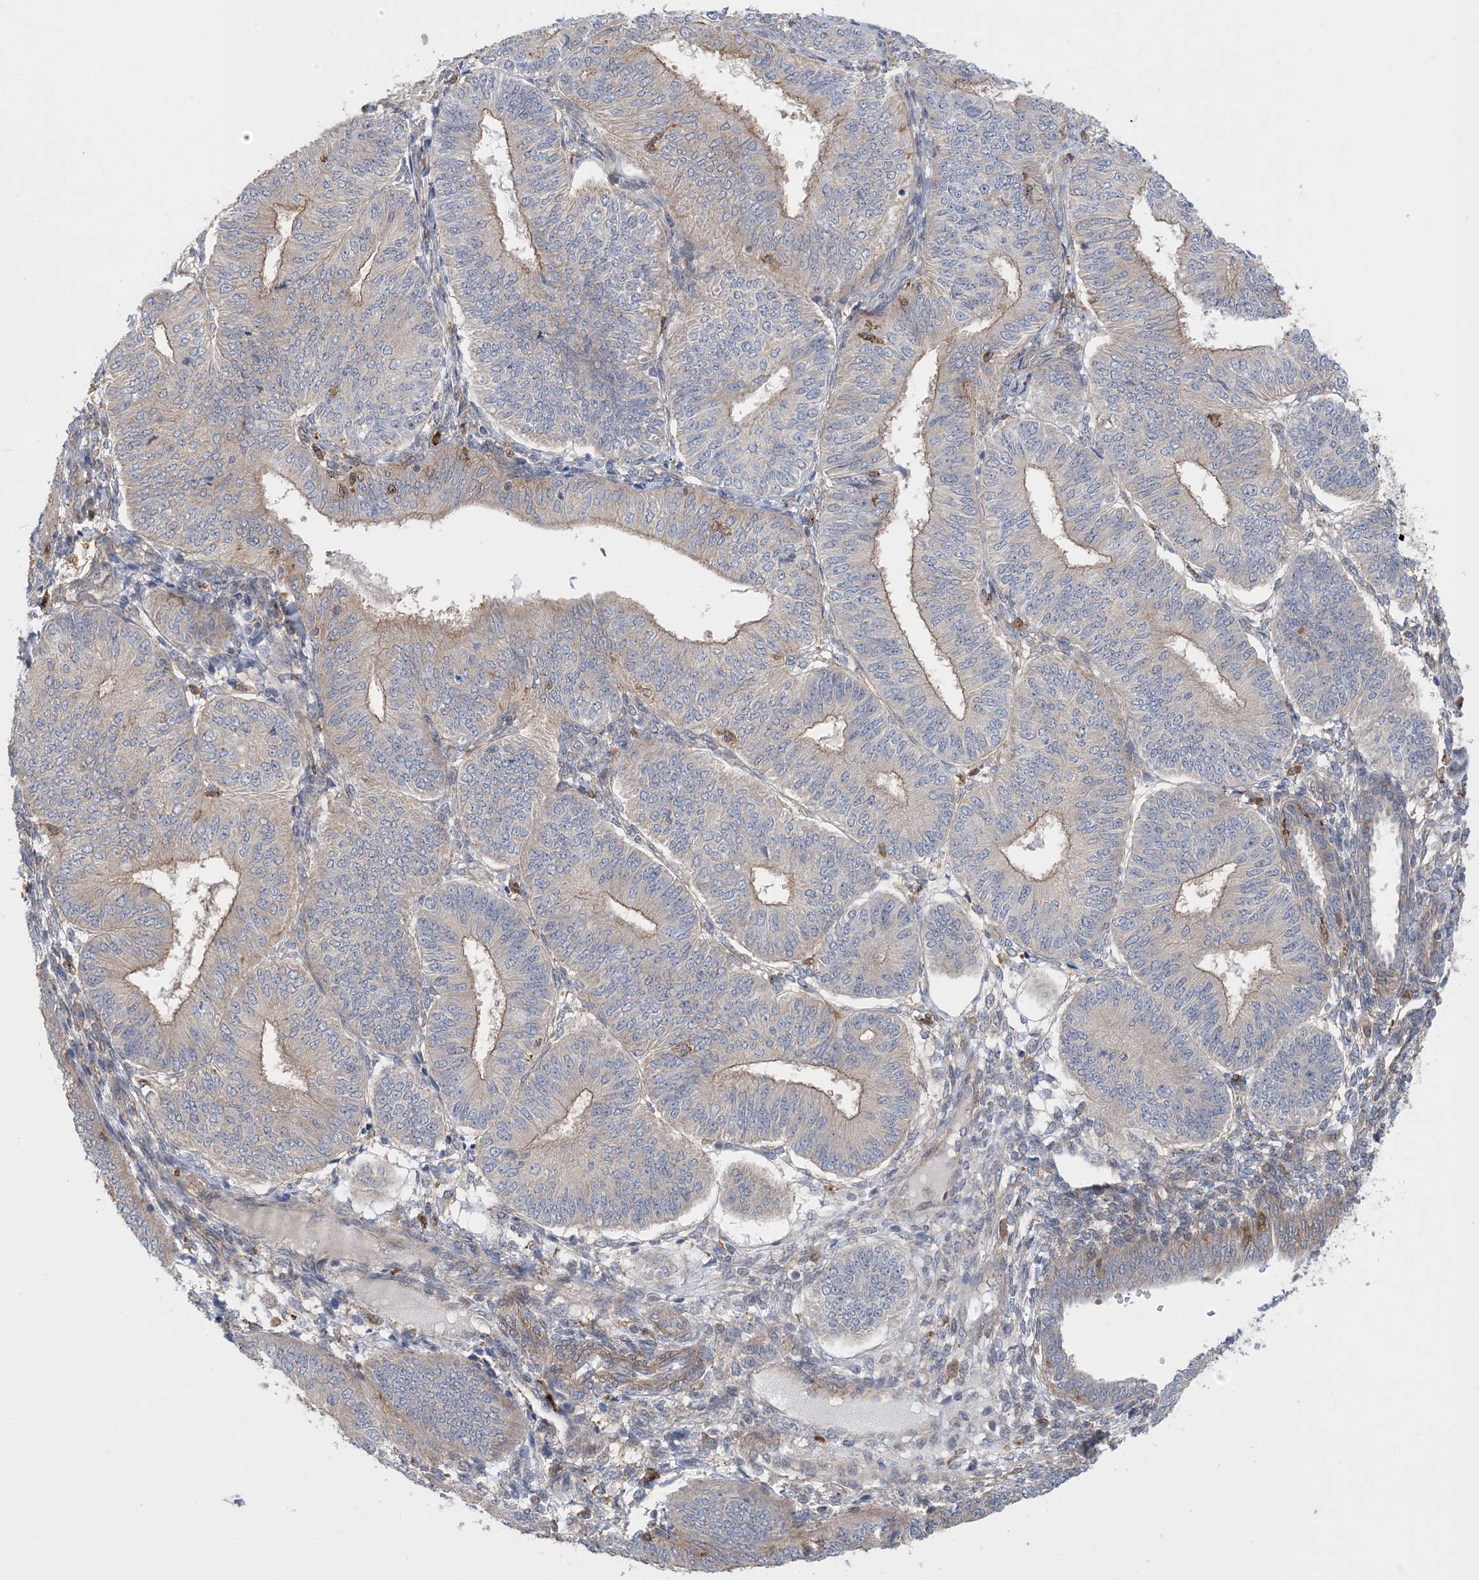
{"staining": {"intensity": "weak", "quantity": "25%-75%", "location": "cytoplasmic/membranous"}, "tissue": "endometrial cancer", "cell_type": "Tumor cells", "image_type": "cancer", "snomed": [{"axis": "morphology", "description": "Adenocarcinoma, NOS"}, {"axis": "topography", "description": "Endometrium"}], "caption": "This is a micrograph of immunohistochemistry (IHC) staining of adenocarcinoma (endometrial), which shows weak staining in the cytoplasmic/membranous of tumor cells.", "gene": "HS1BP3", "patient": {"sex": "female", "age": 58}}